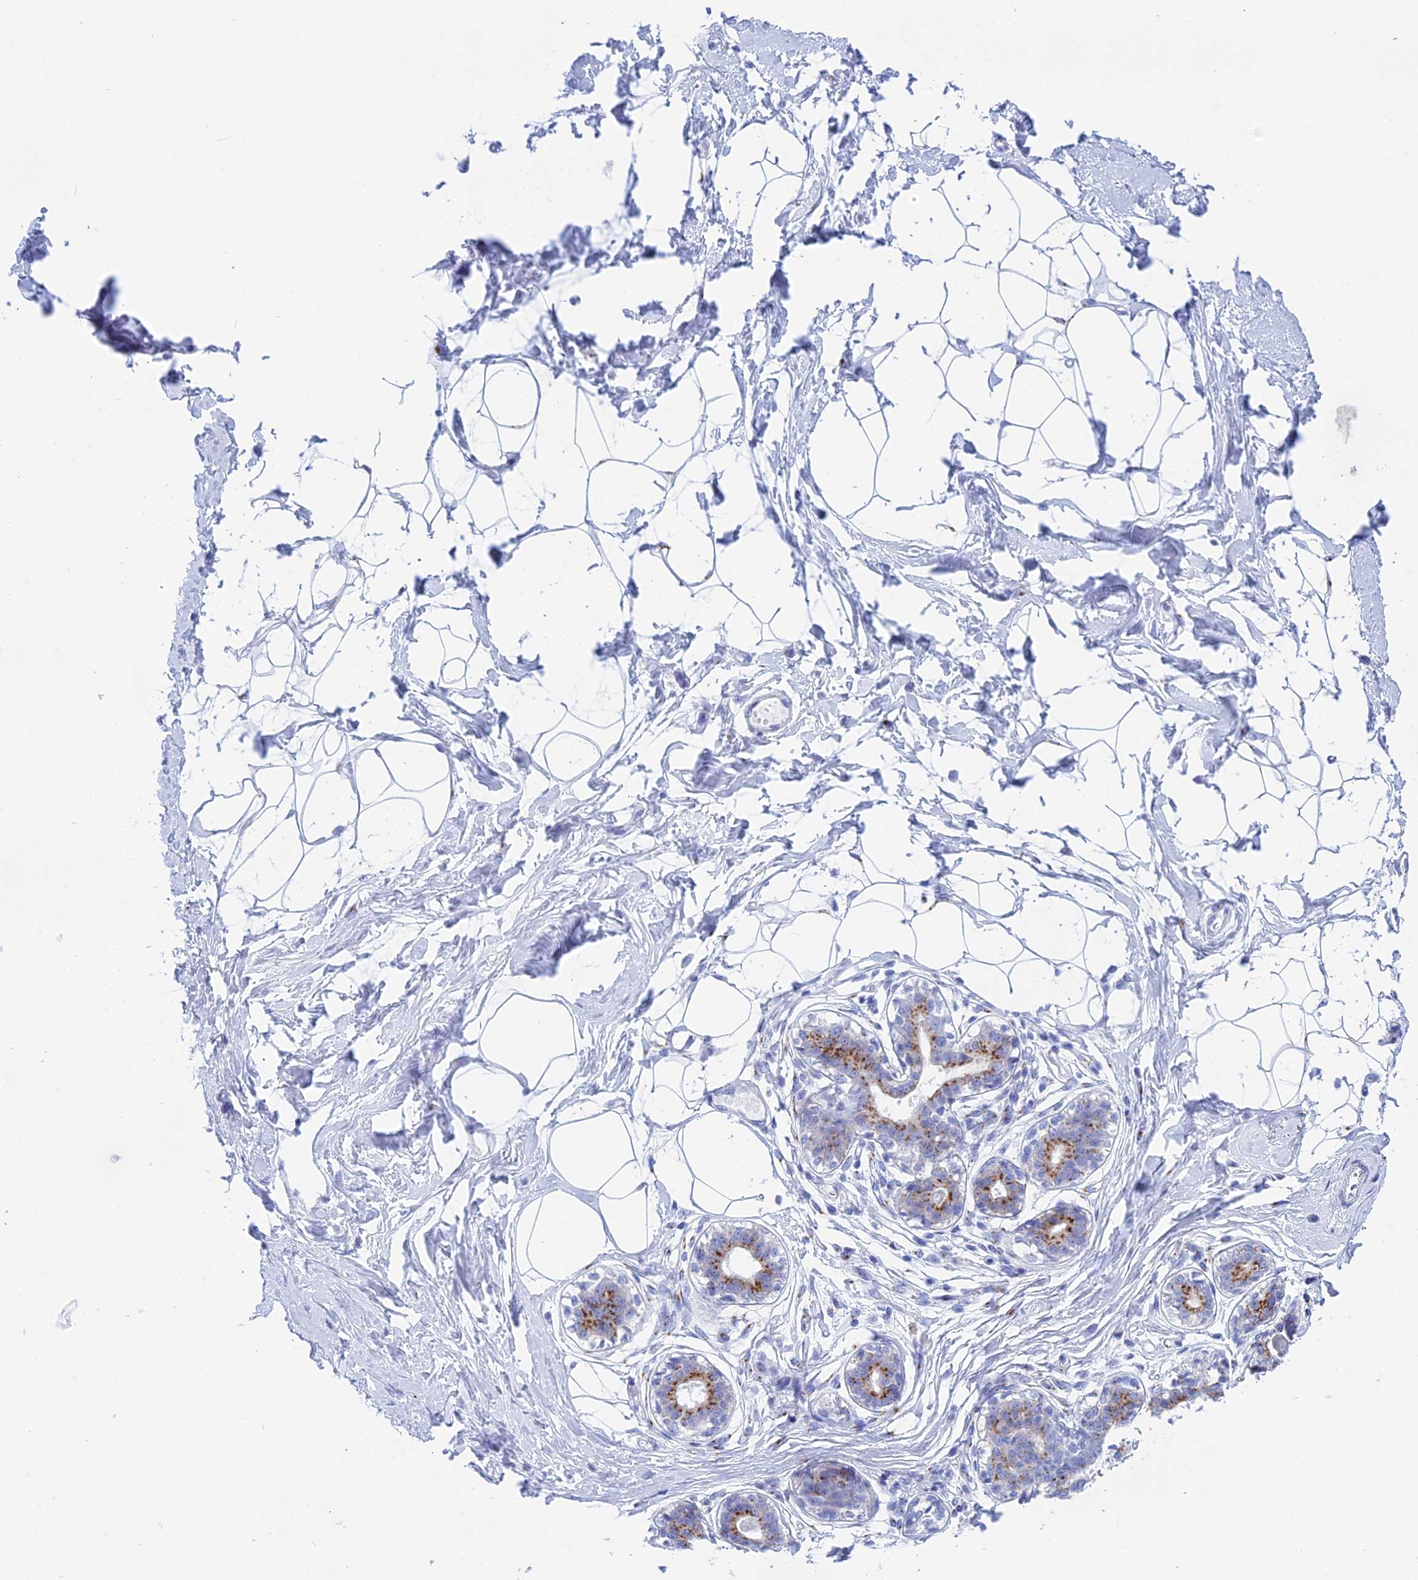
{"staining": {"intensity": "negative", "quantity": "none", "location": "none"}, "tissue": "breast", "cell_type": "Adipocytes", "image_type": "normal", "snomed": [{"axis": "morphology", "description": "Normal tissue, NOS"}, {"axis": "topography", "description": "Breast"}], "caption": "Image shows no protein positivity in adipocytes of benign breast.", "gene": "ERICH4", "patient": {"sex": "female", "age": 45}}